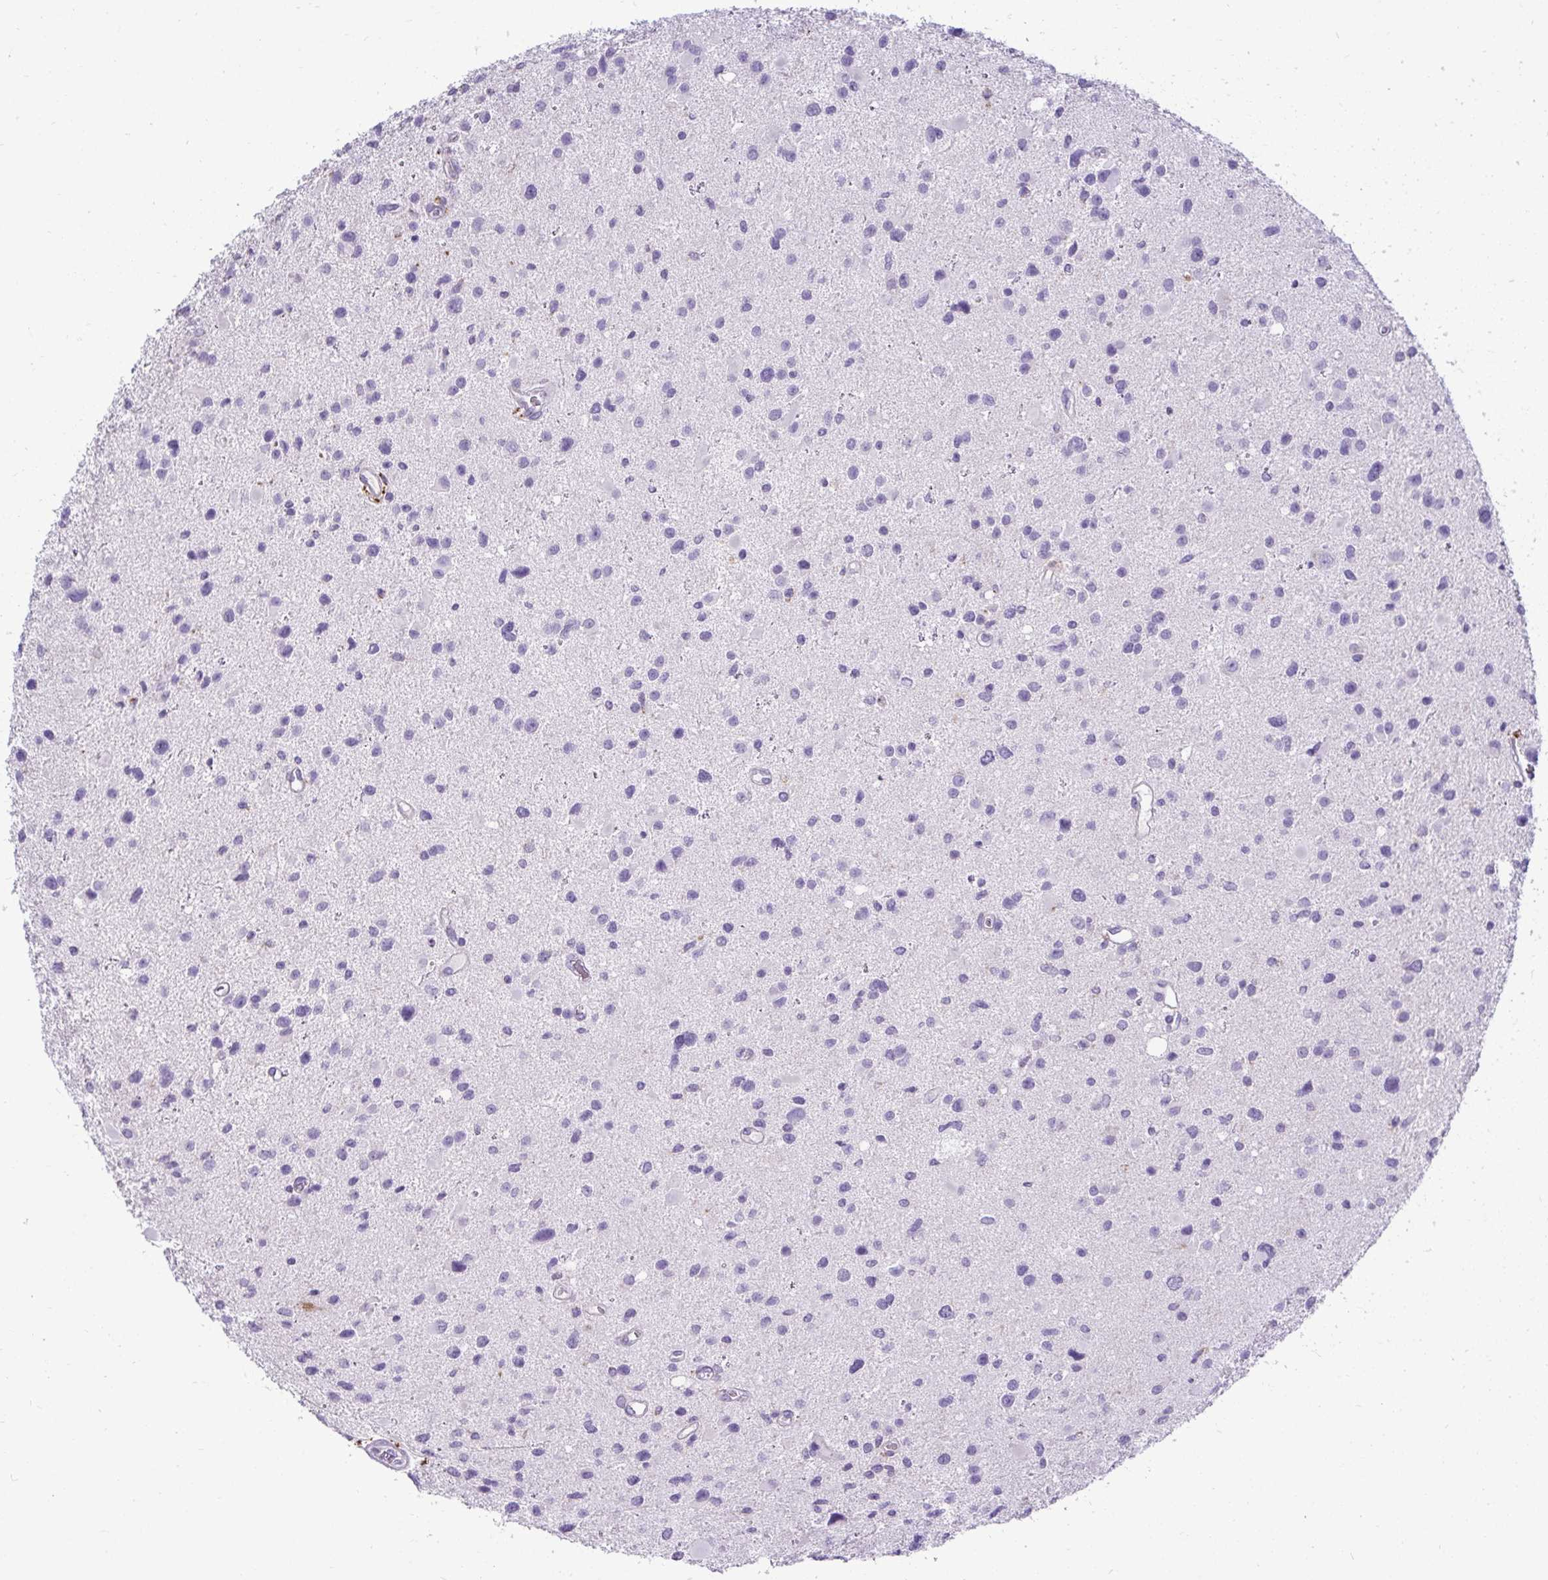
{"staining": {"intensity": "negative", "quantity": "none", "location": "none"}, "tissue": "glioma", "cell_type": "Tumor cells", "image_type": "cancer", "snomed": [{"axis": "morphology", "description": "Glioma, malignant, Low grade"}, {"axis": "topography", "description": "Brain"}], "caption": "Immunohistochemistry (IHC) micrograph of neoplastic tissue: malignant low-grade glioma stained with DAB exhibits no significant protein expression in tumor cells.", "gene": "CTSZ", "patient": {"sex": "female", "age": 32}}